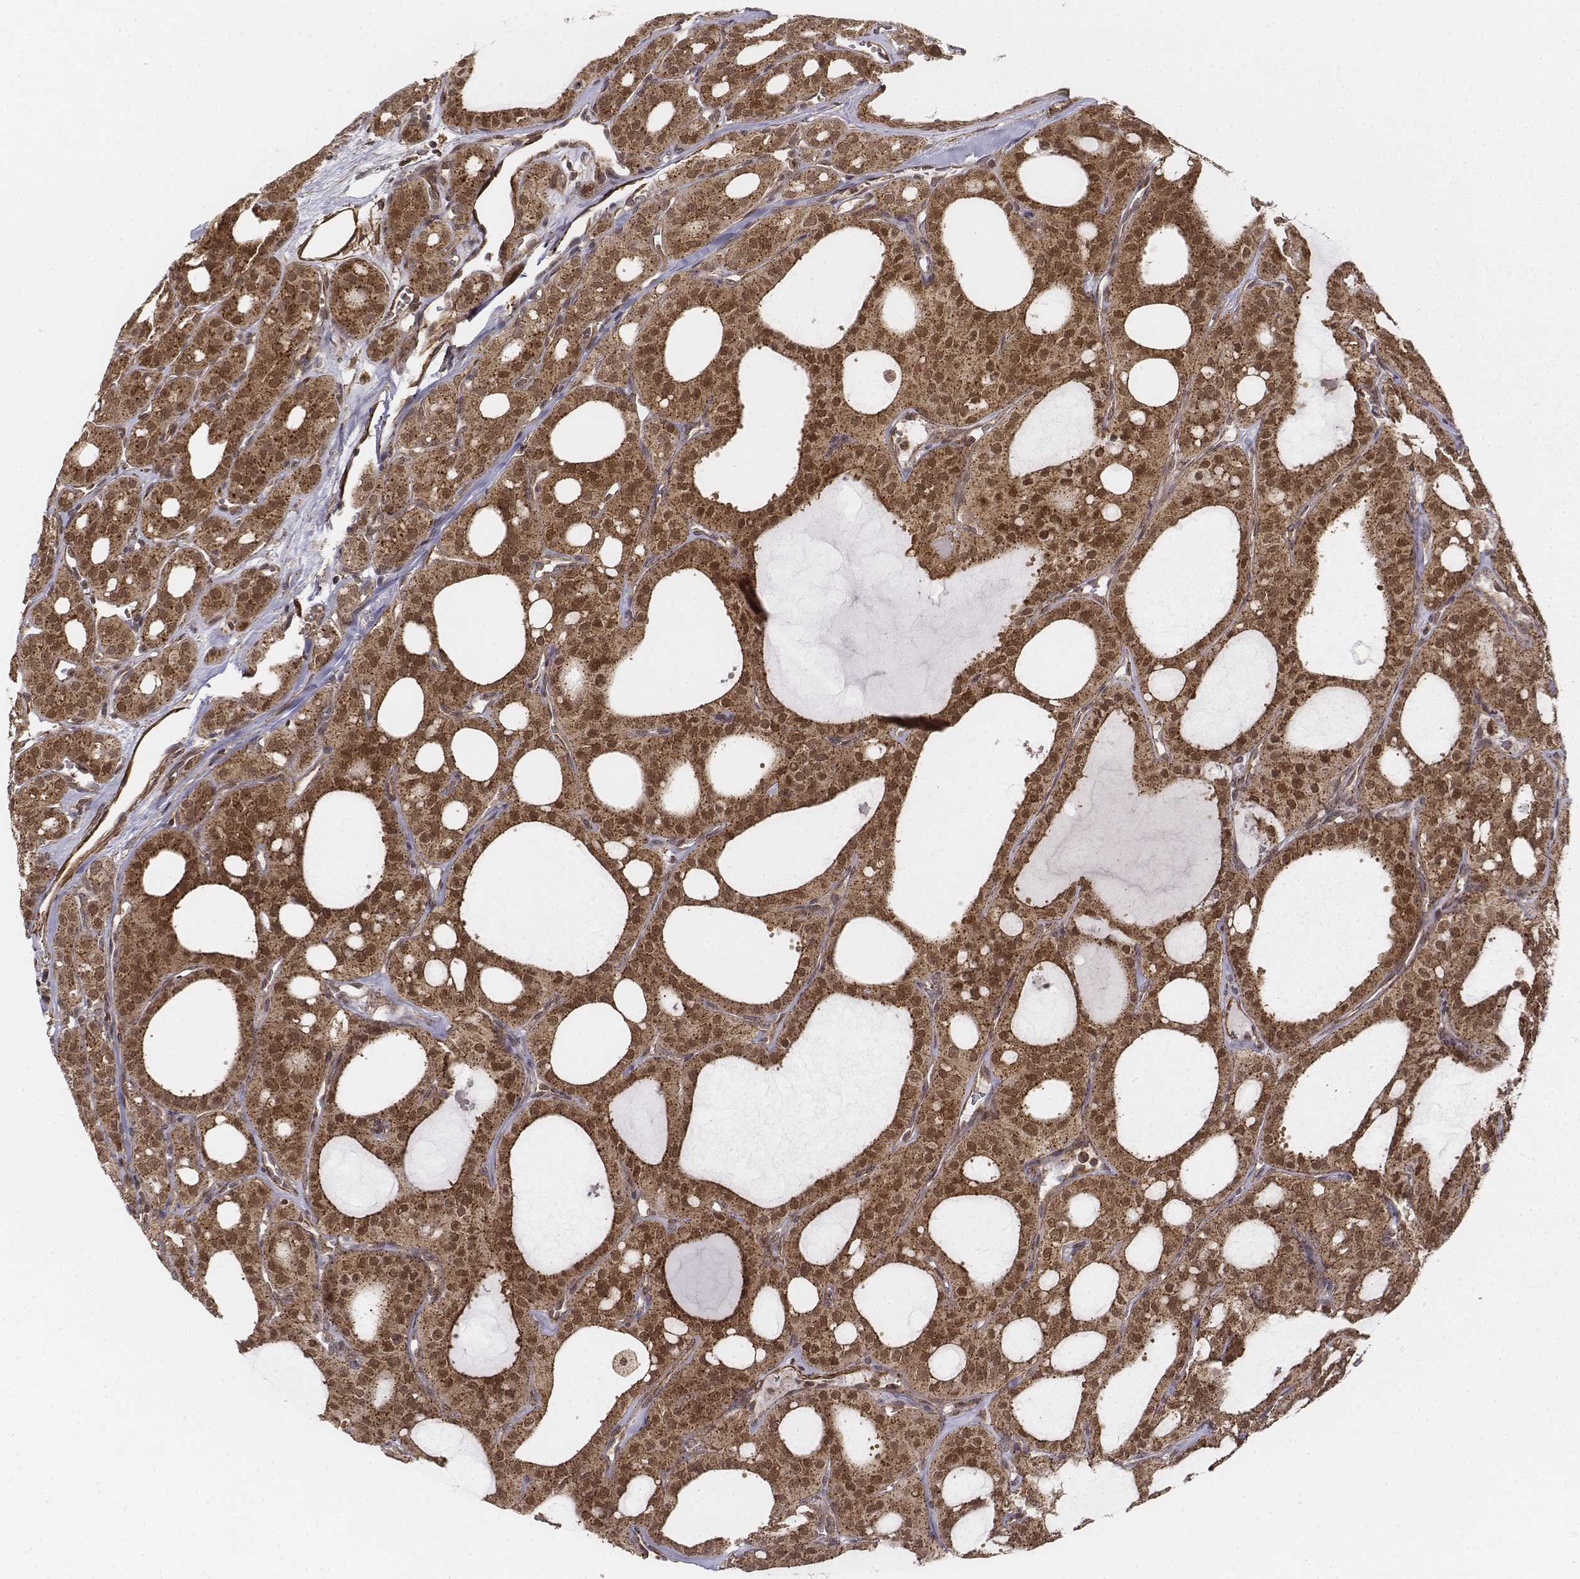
{"staining": {"intensity": "moderate", "quantity": ">75%", "location": "cytoplasmic/membranous,nuclear"}, "tissue": "thyroid cancer", "cell_type": "Tumor cells", "image_type": "cancer", "snomed": [{"axis": "morphology", "description": "Follicular adenoma carcinoma, NOS"}, {"axis": "topography", "description": "Thyroid gland"}], "caption": "Thyroid cancer stained with immunohistochemistry demonstrates moderate cytoplasmic/membranous and nuclear positivity in about >75% of tumor cells. (DAB IHC, brown staining for protein, blue staining for nuclei).", "gene": "ZFYVE19", "patient": {"sex": "male", "age": 75}}